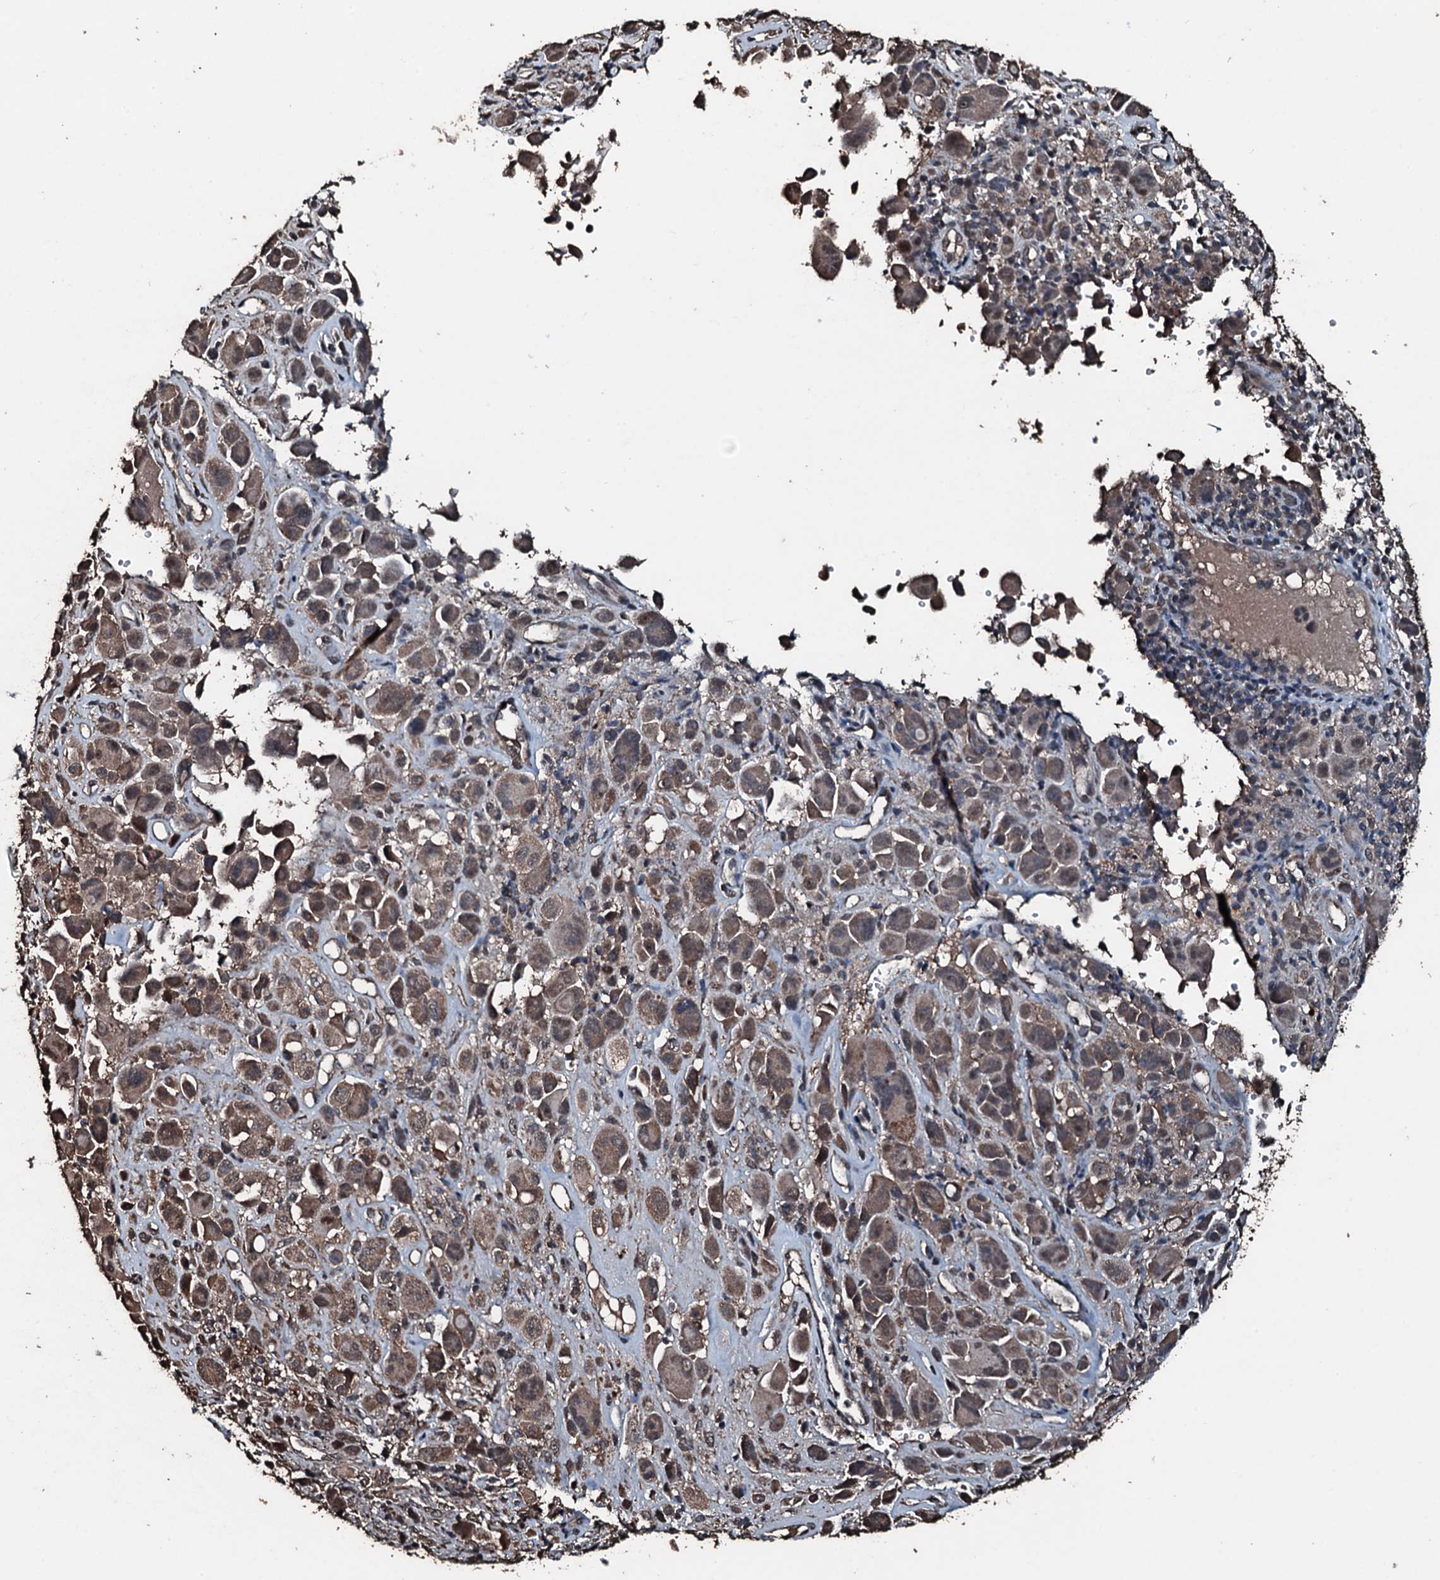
{"staining": {"intensity": "moderate", "quantity": ">75%", "location": "cytoplasmic/membranous,nuclear"}, "tissue": "melanoma", "cell_type": "Tumor cells", "image_type": "cancer", "snomed": [{"axis": "morphology", "description": "Malignant melanoma, NOS"}, {"axis": "topography", "description": "Skin of trunk"}], "caption": "Approximately >75% of tumor cells in malignant melanoma reveal moderate cytoplasmic/membranous and nuclear protein expression as visualized by brown immunohistochemical staining.", "gene": "FAAP24", "patient": {"sex": "male", "age": 71}}